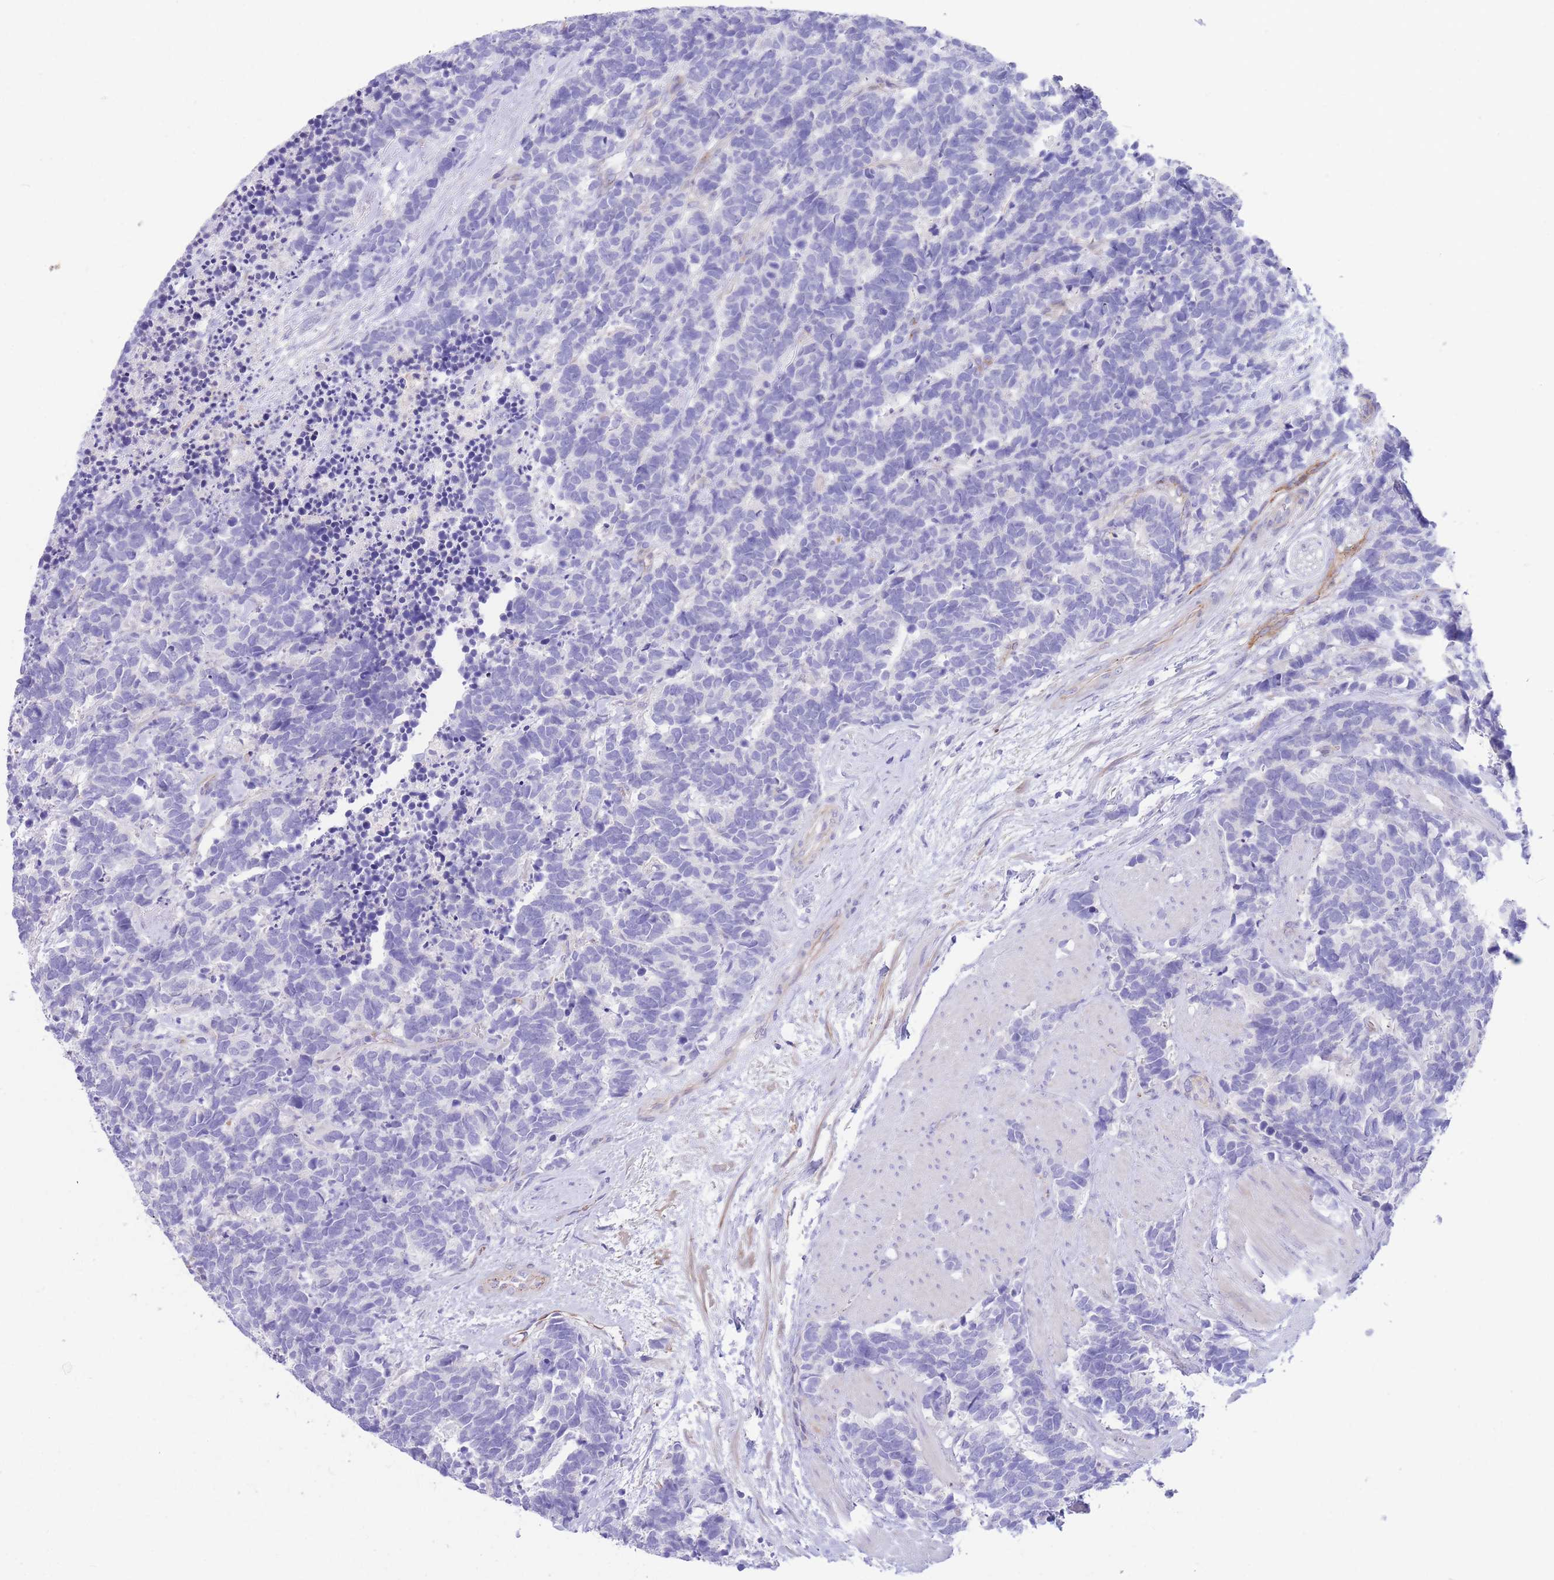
{"staining": {"intensity": "negative", "quantity": "none", "location": "none"}, "tissue": "carcinoid", "cell_type": "Tumor cells", "image_type": "cancer", "snomed": [{"axis": "morphology", "description": "Carcinoma, NOS"}, {"axis": "morphology", "description": "Carcinoid, malignant, NOS"}, {"axis": "topography", "description": "Prostate"}], "caption": "DAB (3,3'-diaminobenzidine) immunohistochemical staining of carcinoma reveals no significant staining in tumor cells.", "gene": "DET1", "patient": {"sex": "male", "age": 57}}